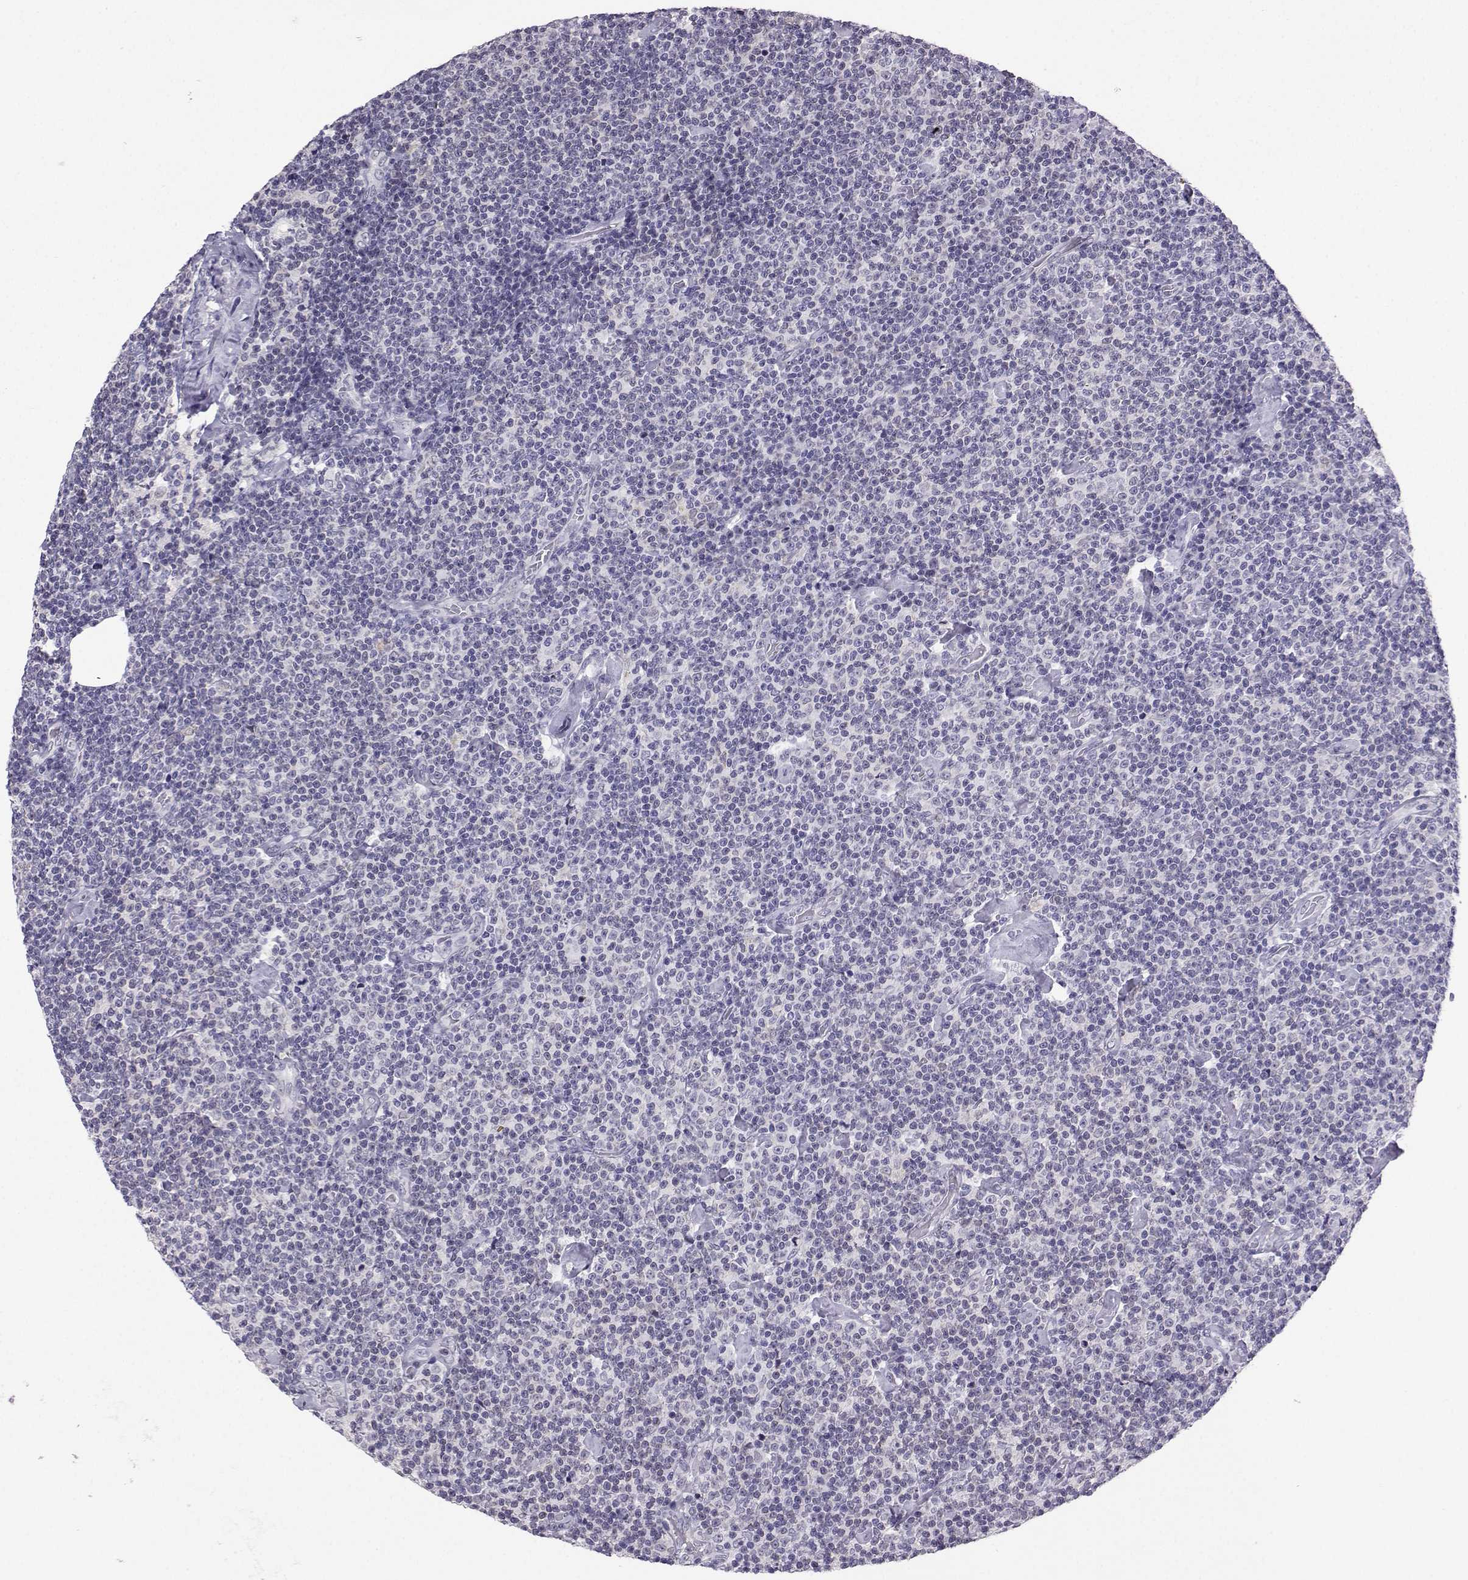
{"staining": {"intensity": "negative", "quantity": "none", "location": "none"}, "tissue": "lymphoma", "cell_type": "Tumor cells", "image_type": "cancer", "snomed": [{"axis": "morphology", "description": "Malignant lymphoma, non-Hodgkin's type, Low grade"}, {"axis": "topography", "description": "Lymph node"}], "caption": "An immunohistochemistry photomicrograph of malignant lymphoma, non-Hodgkin's type (low-grade) is shown. There is no staining in tumor cells of malignant lymphoma, non-Hodgkin's type (low-grade). The staining is performed using DAB (3,3'-diaminobenzidine) brown chromogen with nuclei counter-stained in using hematoxylin.", "gene": "TBR1", "patient": {"sex": "male", "age": 81}}